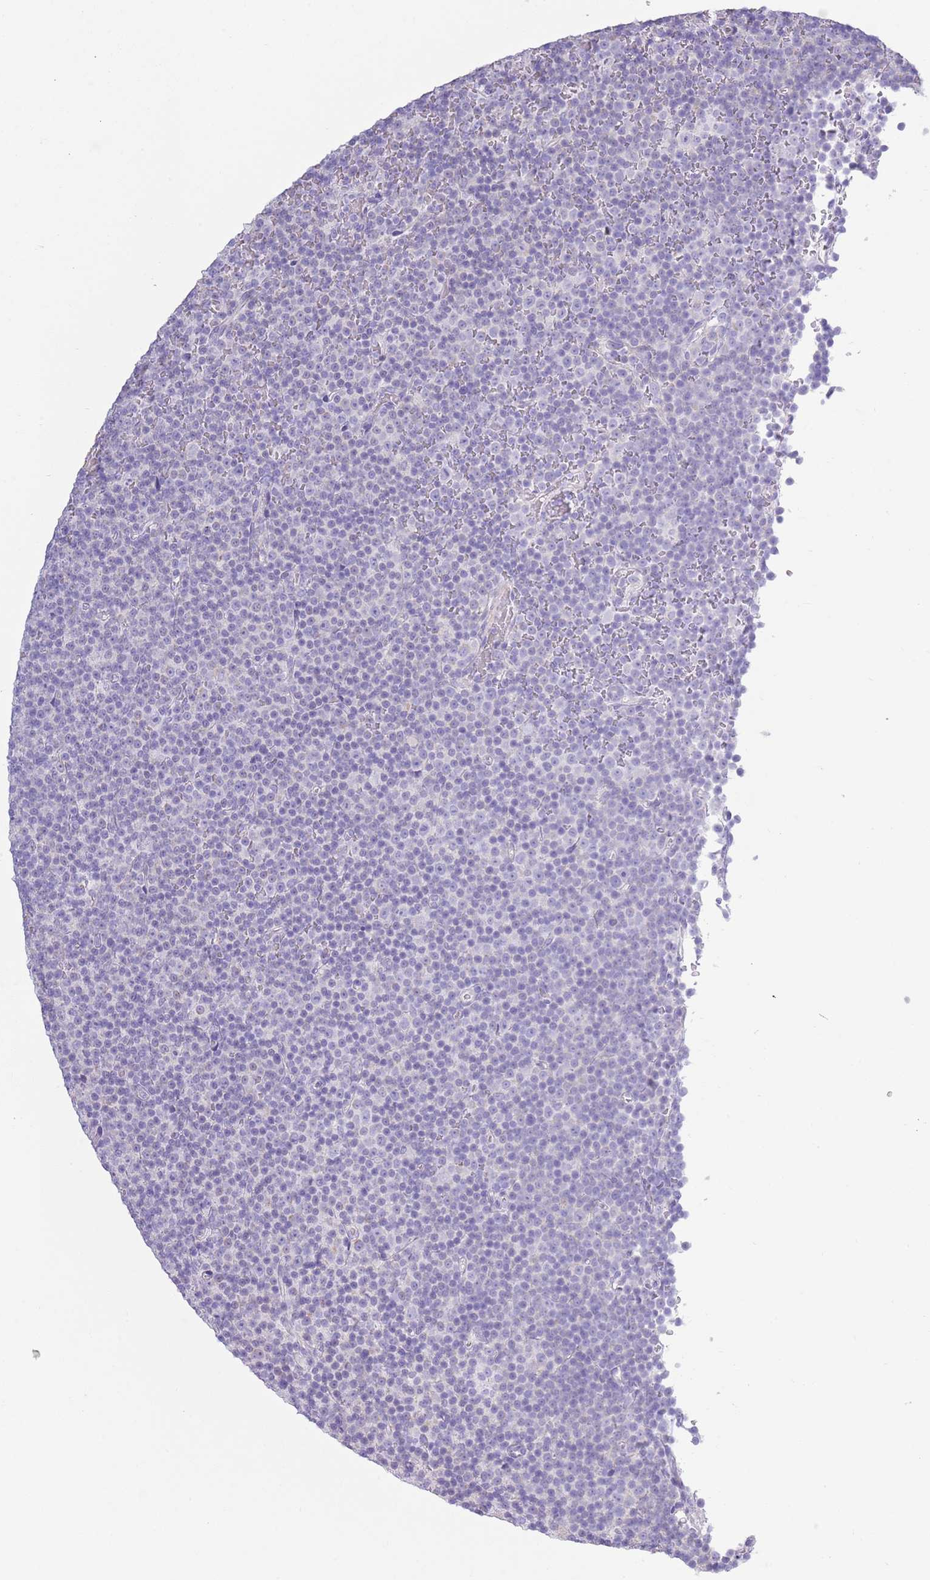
{"staining": {"intensity": "negative", "quantity": "none", "location": "none"}, "tissue": "lymphoma", "cell_type": "Tumor cells", "image_type": "cancer", "snomed": [{"axis": "morphology", "description": "Malignant lymphoma, non-Hodgkin's type, Low grade"}, {"axis": "topography", "description": "Lymph node"}], "caption": "IHC histopathology image of low-grade malignant lymphoma, non-Hodgkin's type stained for a protein (brown), which exhibits no staining in tumor cells.", "gene": "ACR", "patient": {"sex": "female", "age": 67}}